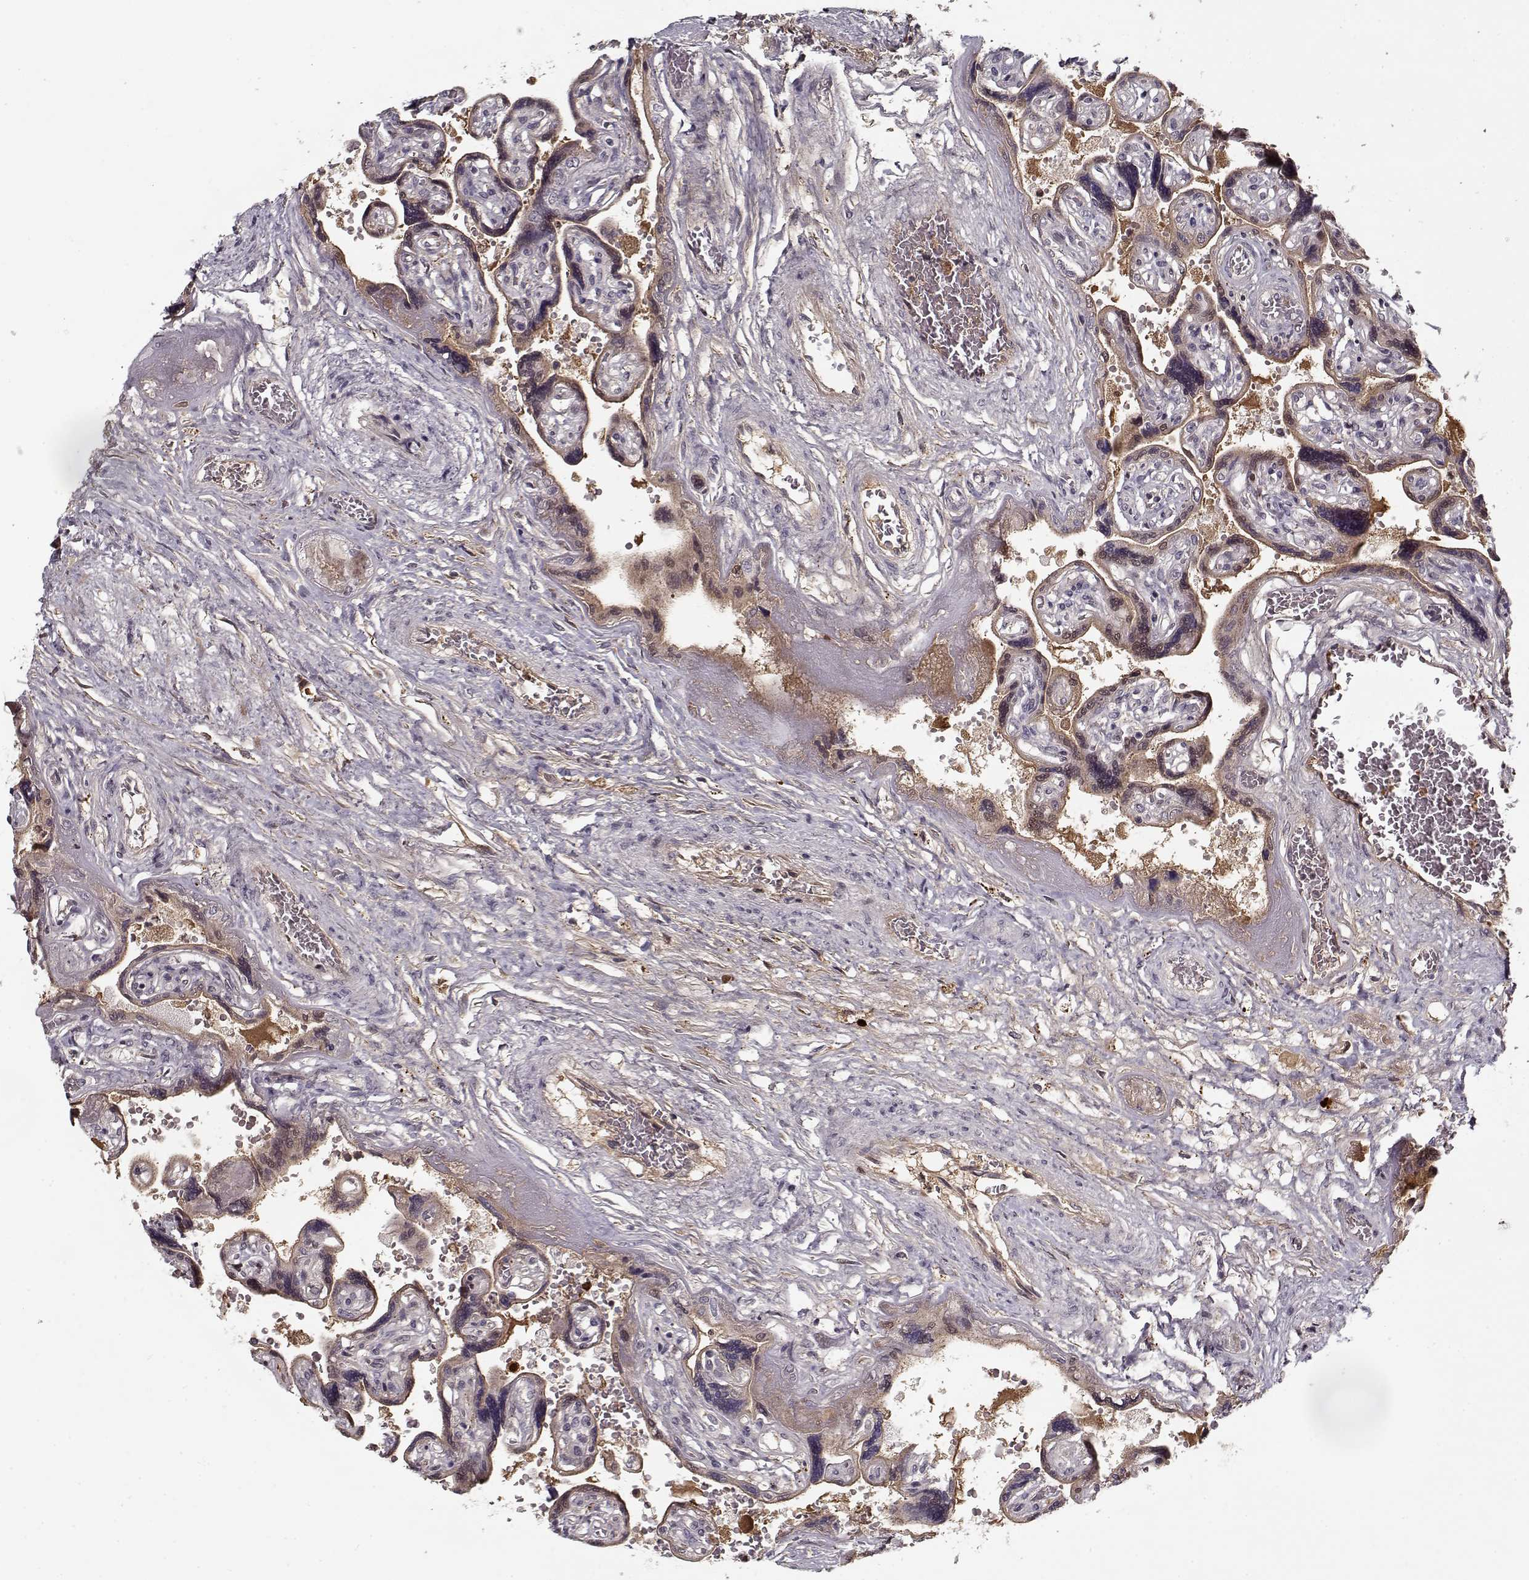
{"staining": {"intensity": "negative", "quantity": "none", "location": "none"}, "tissue": "placenta", "cell_type": "Decidual cells", "image_type": "normal", "snomed": [{"axis": "morphology", "description": "Normal tissue, NOS"}, {"axis": "topography", "description": "Placenta"}], "caption": "Placenta stained for a protein using IHC exhibits no positivity decidual cells.", "gene": "AFM", "patient": {"sex": "female", "age": 32}}